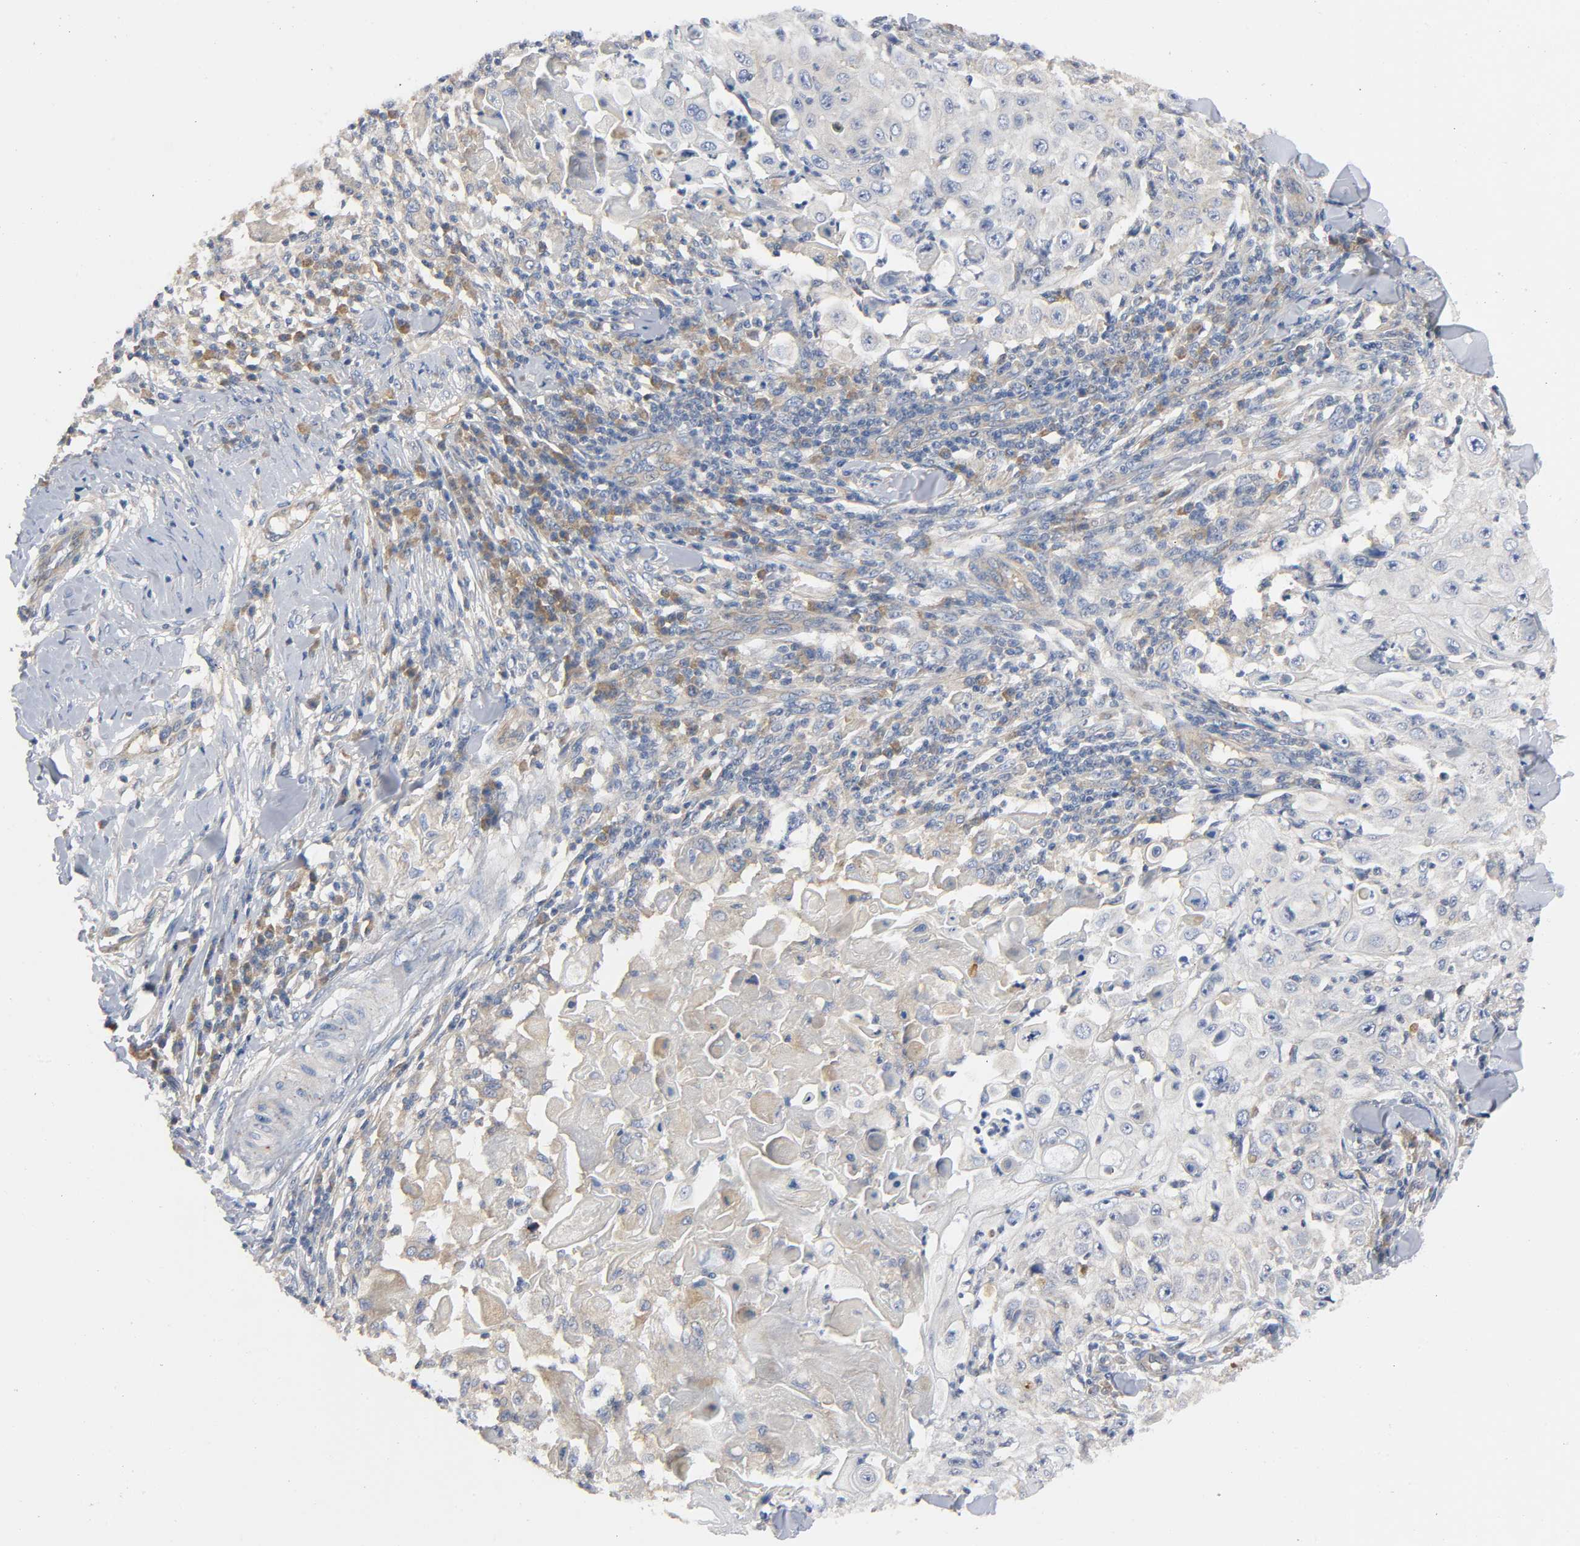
{"staining": {"intensity": "weak", "quantity": "25%-75%", "location": "cytoplasmic/membranous"}, "tissue": "skin cancer", "cell_type": "Tumor cells", "image_type": "cancer", "snomed": [{"axis": "morphology", "description": "Squamous cell carcinoma, NOS"}, {"axis": "topography", "description": "Skin"}], "caption": "Immunohistochemistry of squamous cell carcinoma (skin) exhibits low levels of weak cytoplasmic/membranous positivity in about 25%-75% of tumor cells.", "gene": "HDAC6", "patient": {"sex": "male", "age": 86}}